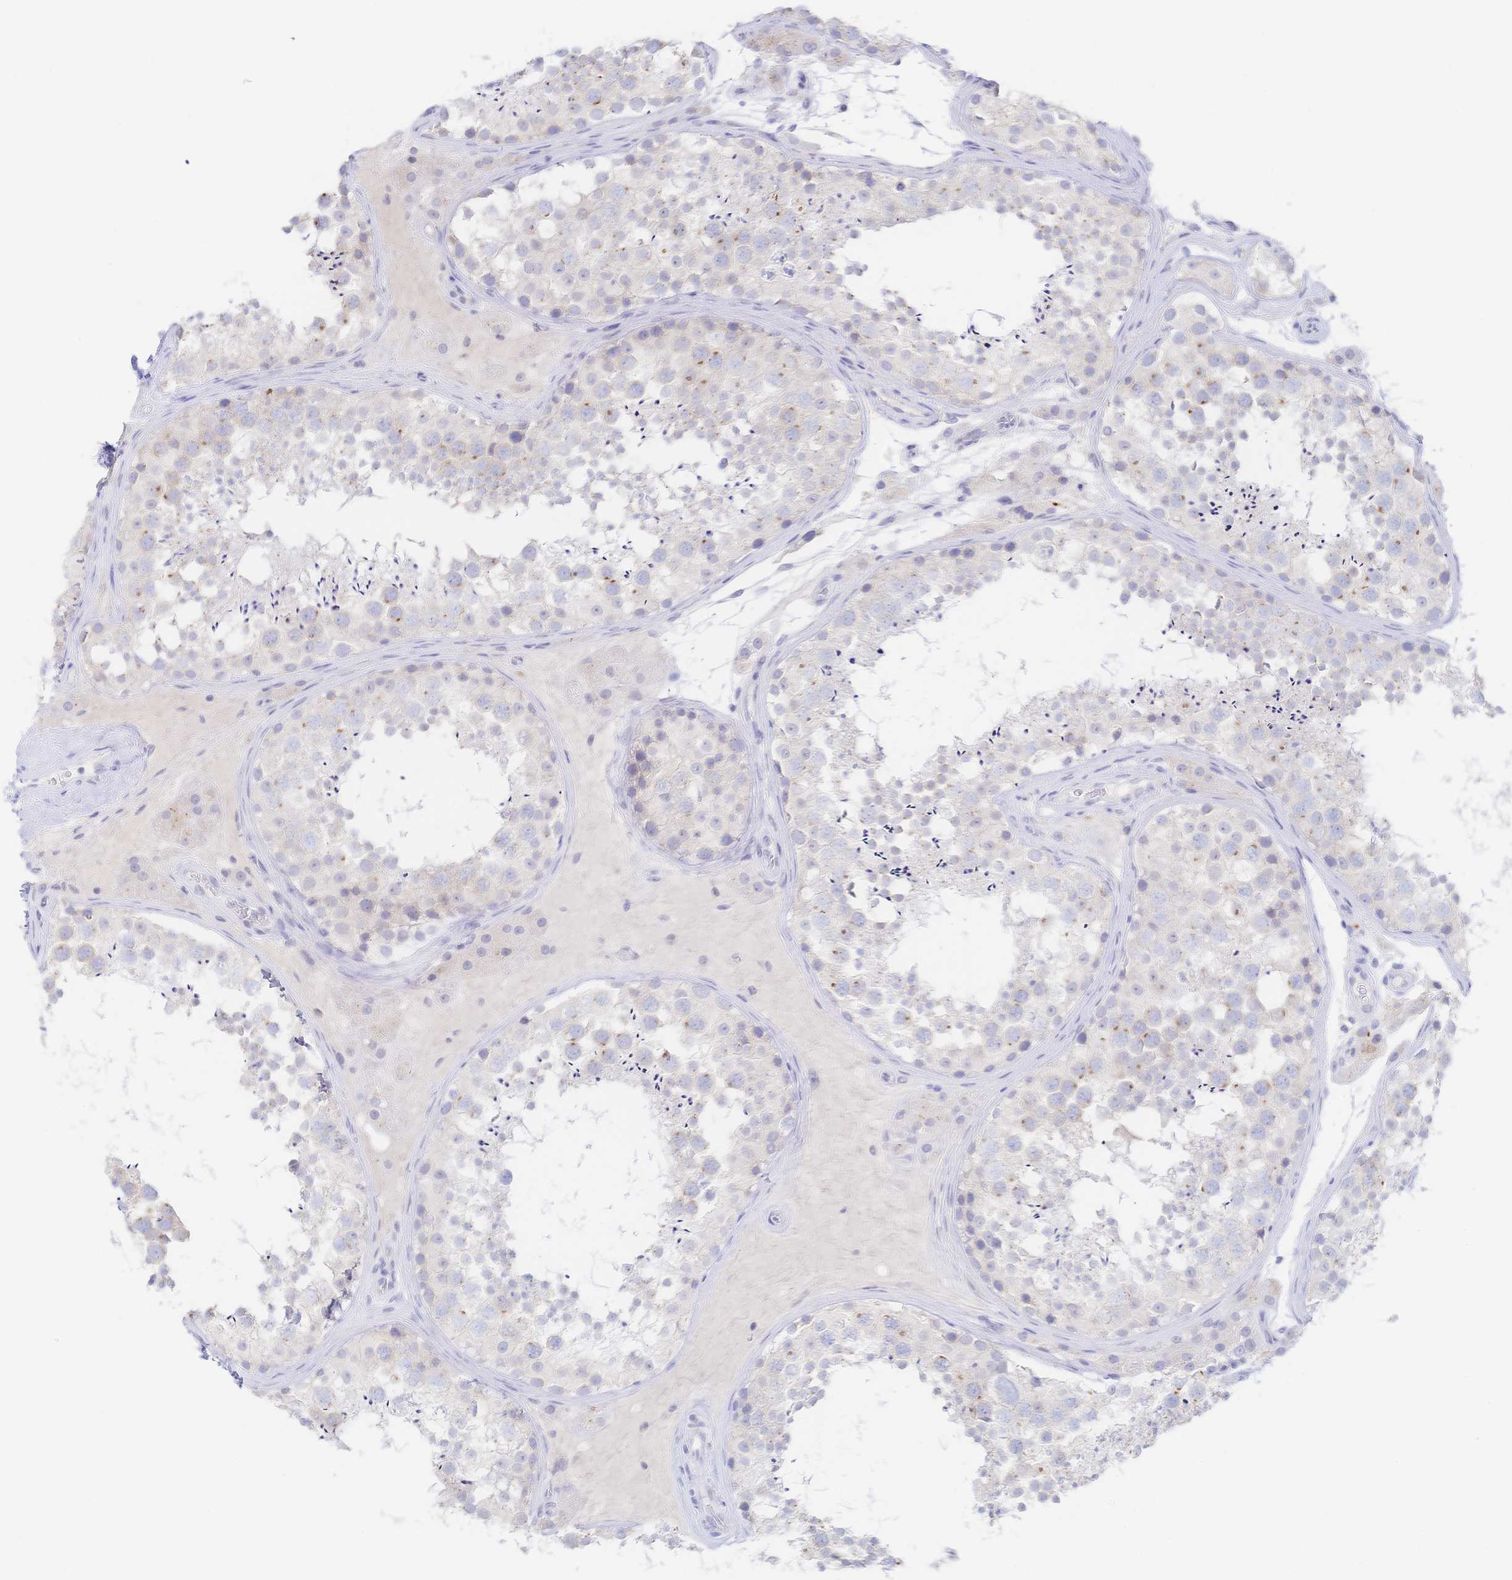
{"staining": {"intensity": "moderate", "quantity": "<25%", "location": "cytoplasmic/membranous"}, "tissue": "testis", "cell_type": "Cells in seminiferous ducts", "image_type": "normal", "snomed": [{"axis": "morphology", "description": "Normal tissue, NOS"}, {"axis": "topography", "description": "Testis"}], "caption": "Testis stained with DAB (3,3'-diaminobenzidine) IHC displays low levels of moderate cytoplasmic/membranous expression in about <25% of cells in seminiferous ducts.", "gene": "SIAH3", "patient": {"sex": "male", "age": 41}}